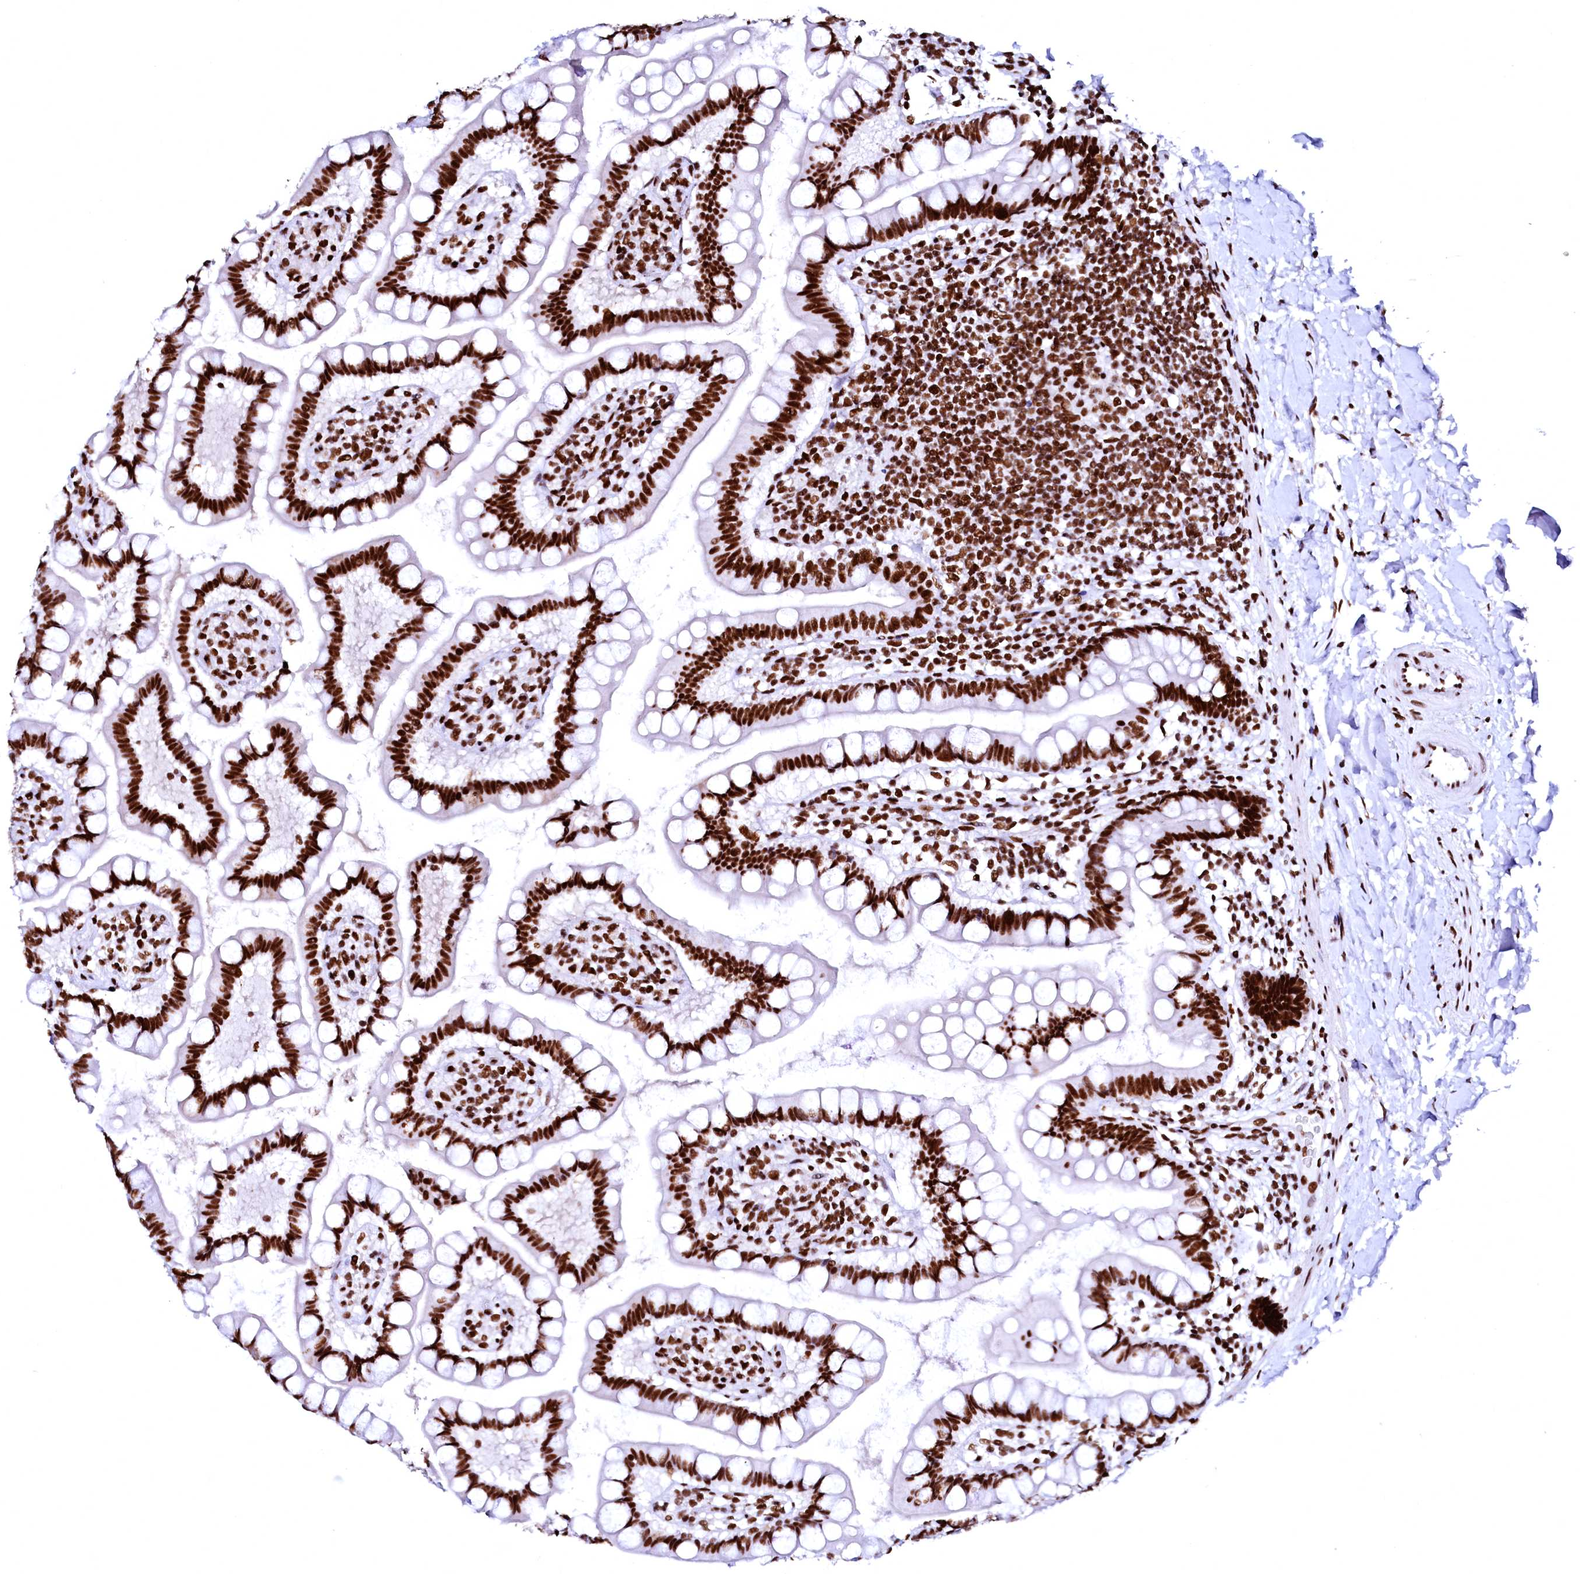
{"staining": {"intensity": "strong", "quantity": ">75%", "location": "nuclear"}, "tissue": "small intestine", "cell_type": "Glandular cells", "image_type": "normal", "snomed": [{"axis": "morphology", "description": "Normal tissue, NOS"}, {"axis": "topography", "description": "Small intestine"}], "caption": "This is a histology image of immunohistochemistry (IHC) staining of benign small intestine, which shows strong expression in the nuclear of glandular cells.", "gene": "CPSF6", "patient": {"sex": "female", "age": 84}}